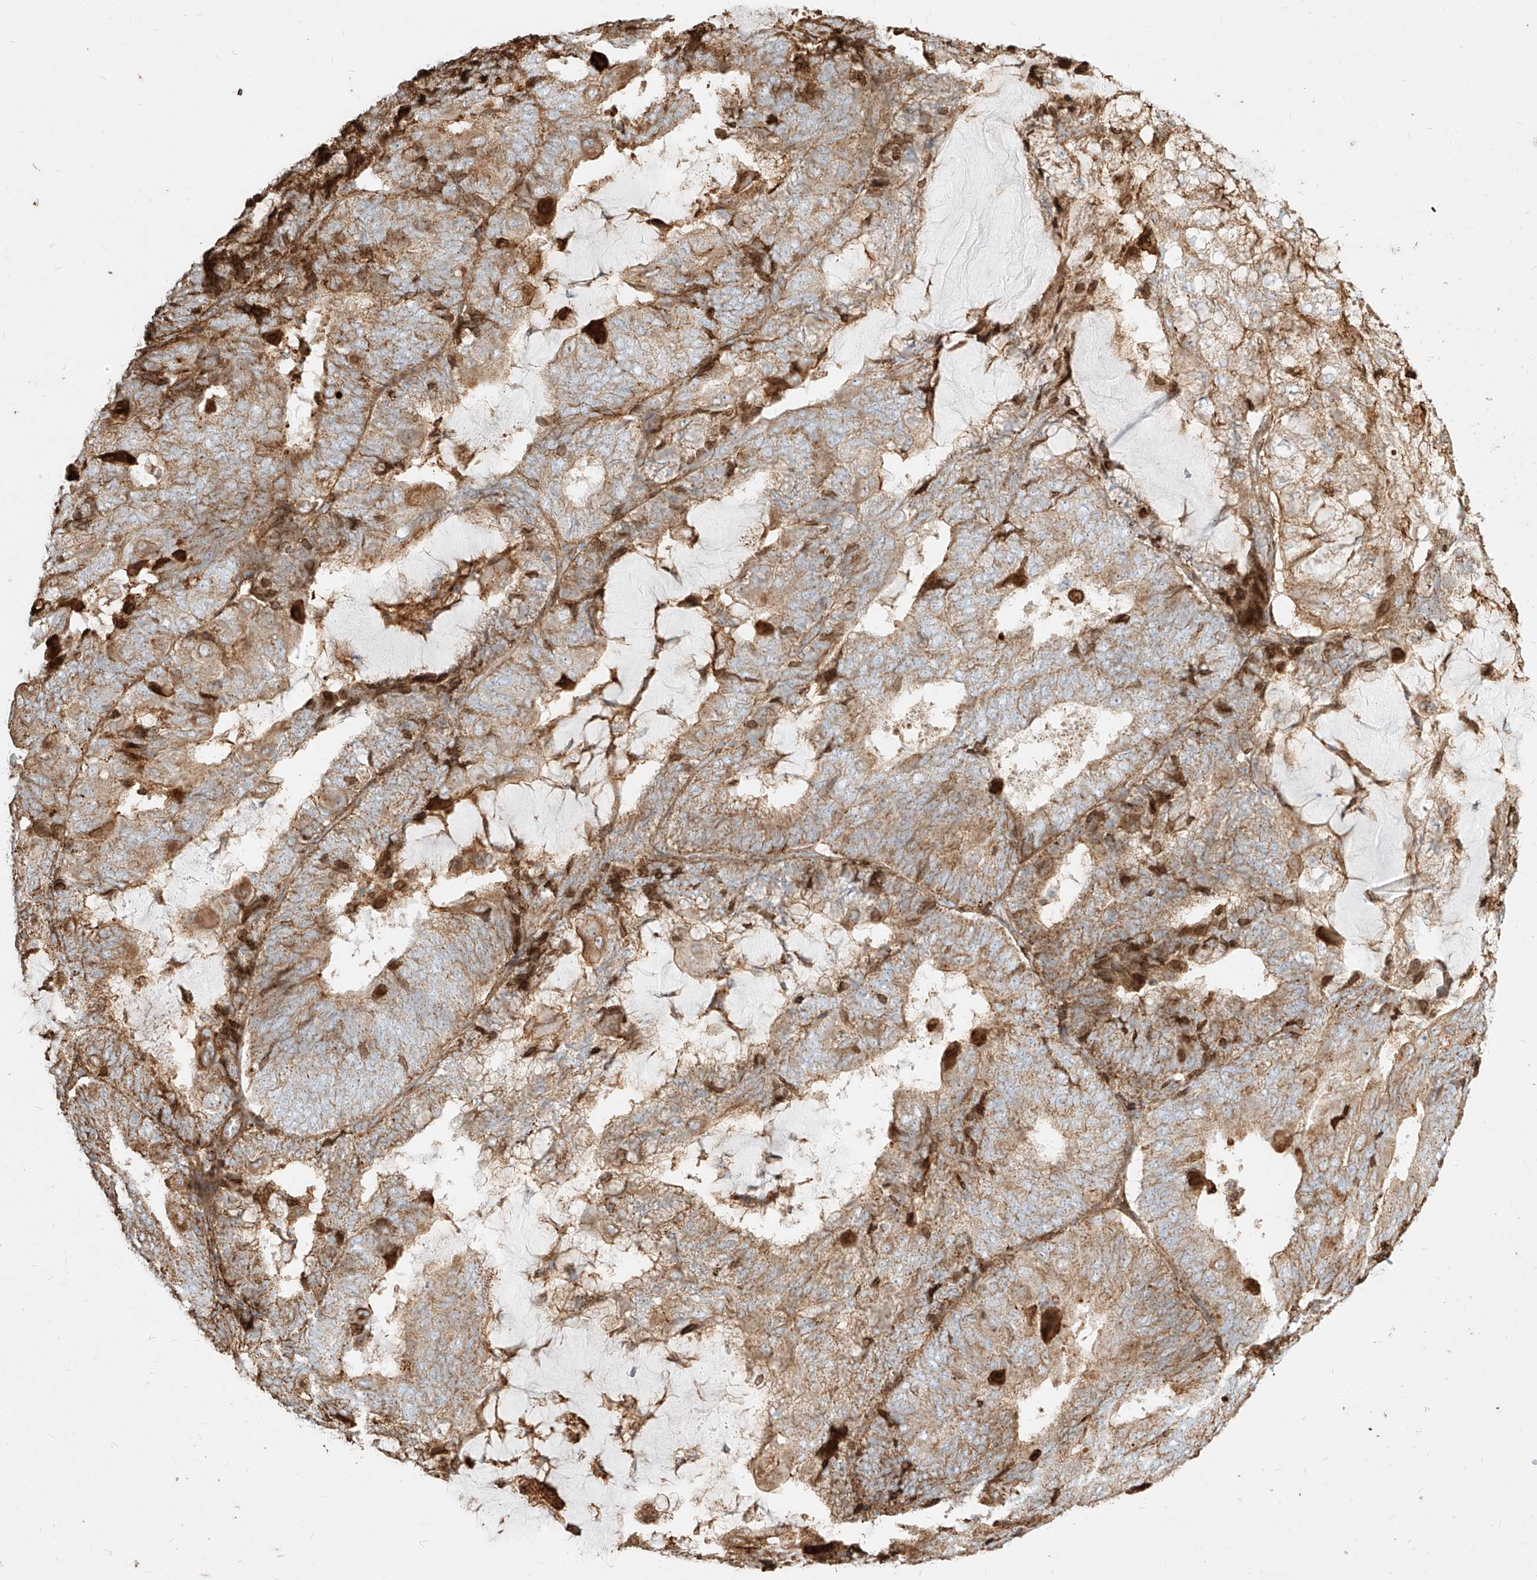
{"staining": {"intensity": "moderate", "quantity": ">75%", "location": "cytoplasmic/membranous"}, "tissue": "endometrial cancer", "cell_type": "Tumor cells", "image_type": "cancer", "snomed": [{"axis": "morphology", "description": "Adenocarcinoma, NOS"}, {"axis": "topography", "description": "Endometrium"}], "caption": "Endometrial adenocarcinoma stained with DAB (3,3'-diaminobenzidine) IHC displays medium levels of moderate cytoplasmic/membranous staining in approximately >75% of tumor cells.", "gene": "MTX2", "patient": {"sex": "female", "age": 81}}